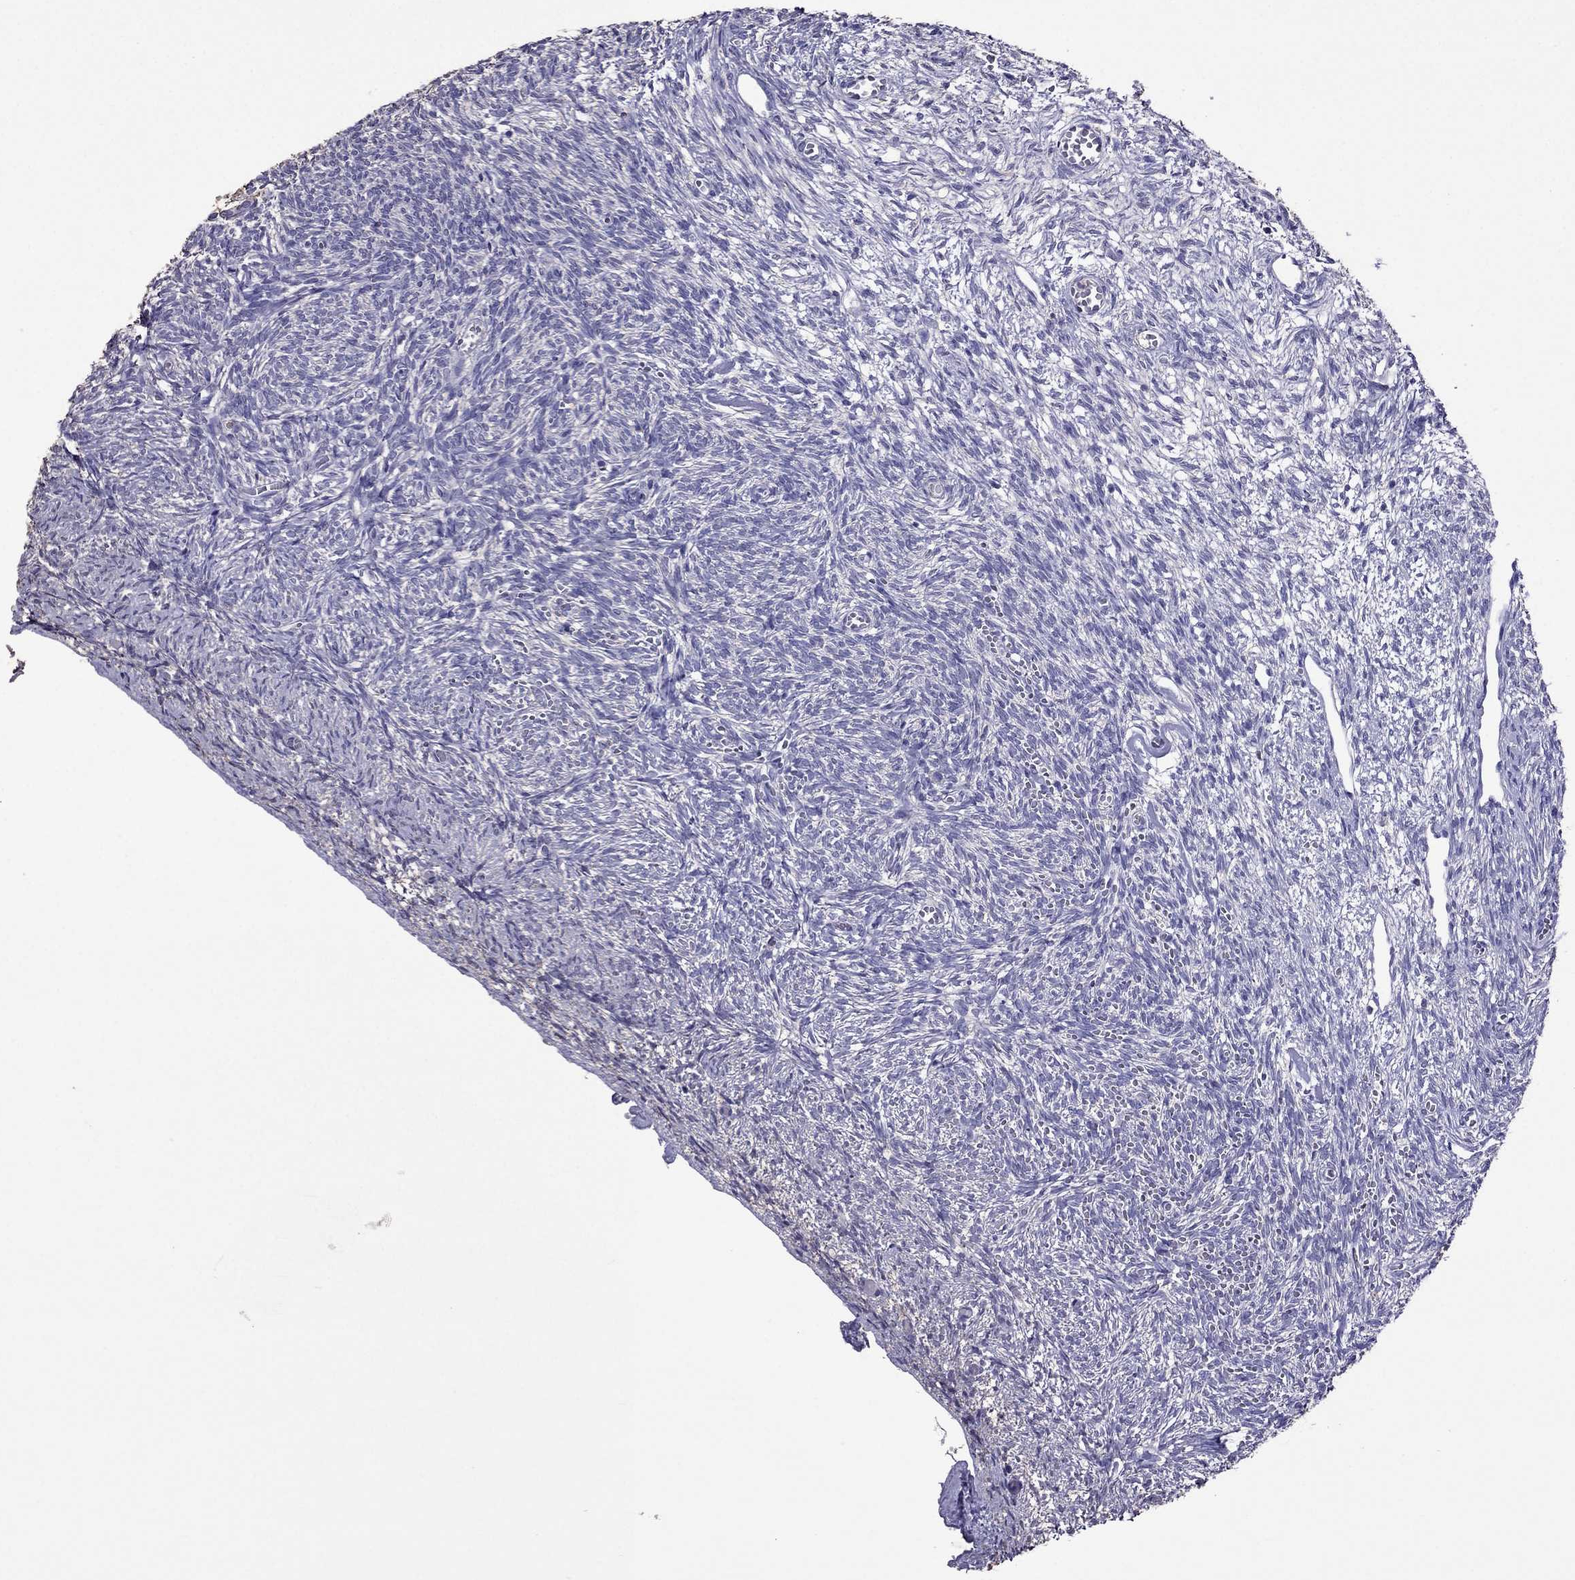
{"staining": {"intensity": "negative", "quantity": "none", "location": "none"}, "tissue": "ovary", "cell_type": "Follicle cells", "image_type": "normal", "snomed": [{"axis": "morphology", "description": "Normal tissue, NOS"}, {"axis": "topography", "description": "Ovary"}], "caption": "This image is of benign ovary stained with immunohistochemistry (IHC) to label a protein in brown with the nuclei are counter-stained blue. There is no positivity in follicle cells.", "gene": "NKX3", "patient": {"sex": "female", "age": 43}}